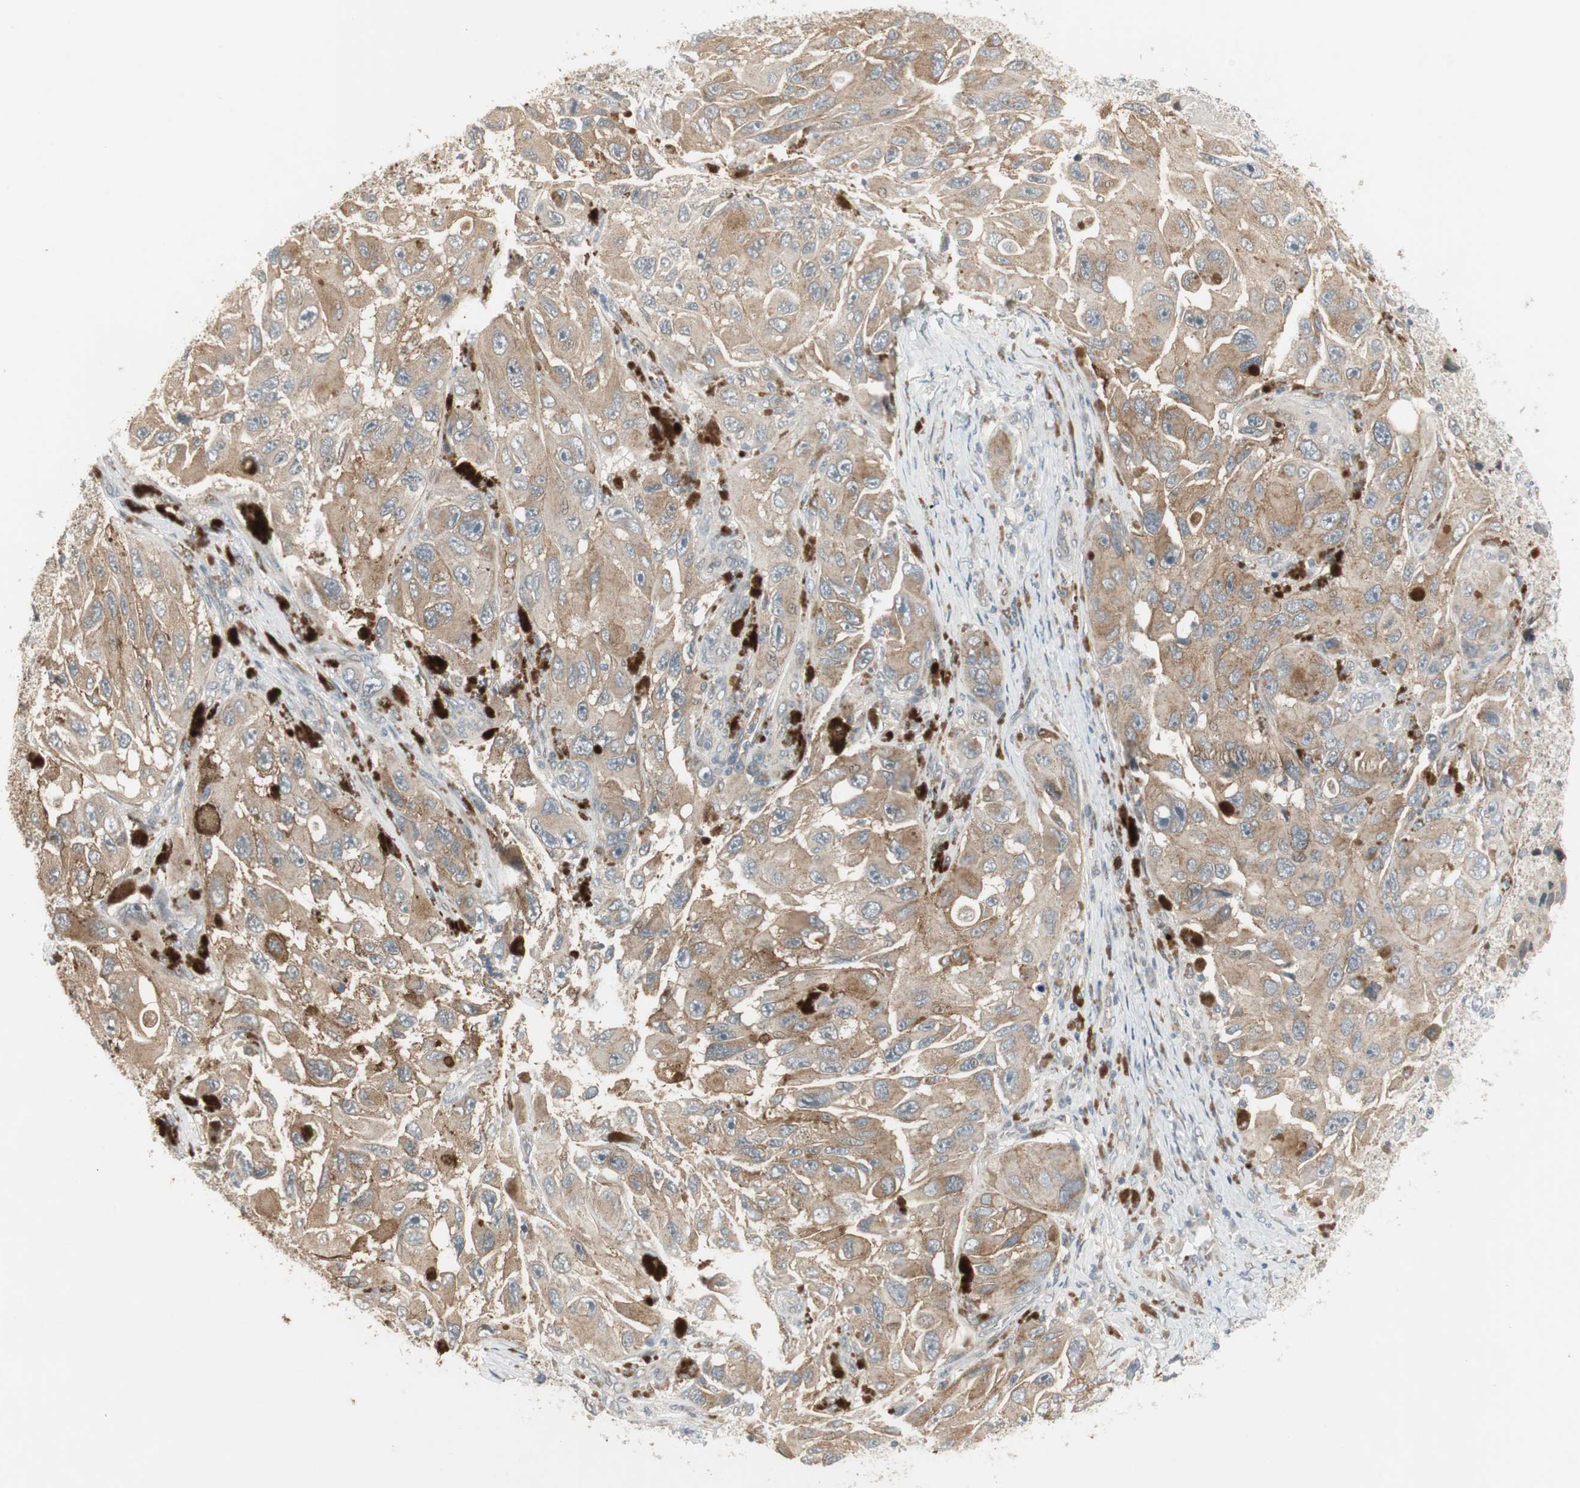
{"staining": {"intensity": "moderate", "quantity": ">75%", "location": "cytoplasmic/membranous"}, "tissue": "melanoma", "cell_type": "Tumor cells", "image_type": "cancer", "snomed": [{"axis": "morphology", "description": "Malignant melanoma, NOS"}, {"axis": "topography", "description": "Skin"}], "caption": "Malignant melanoma tissue displays moderate cytoplasmic/membranous positivity in approximately >75% of tumor cells, visualized by immunohistochemistry. (DAB IHC, brown staining for protein, blue staining for nuclei).", "gene": "SNX4", "patient": {"sex": "female", "age": 73}}